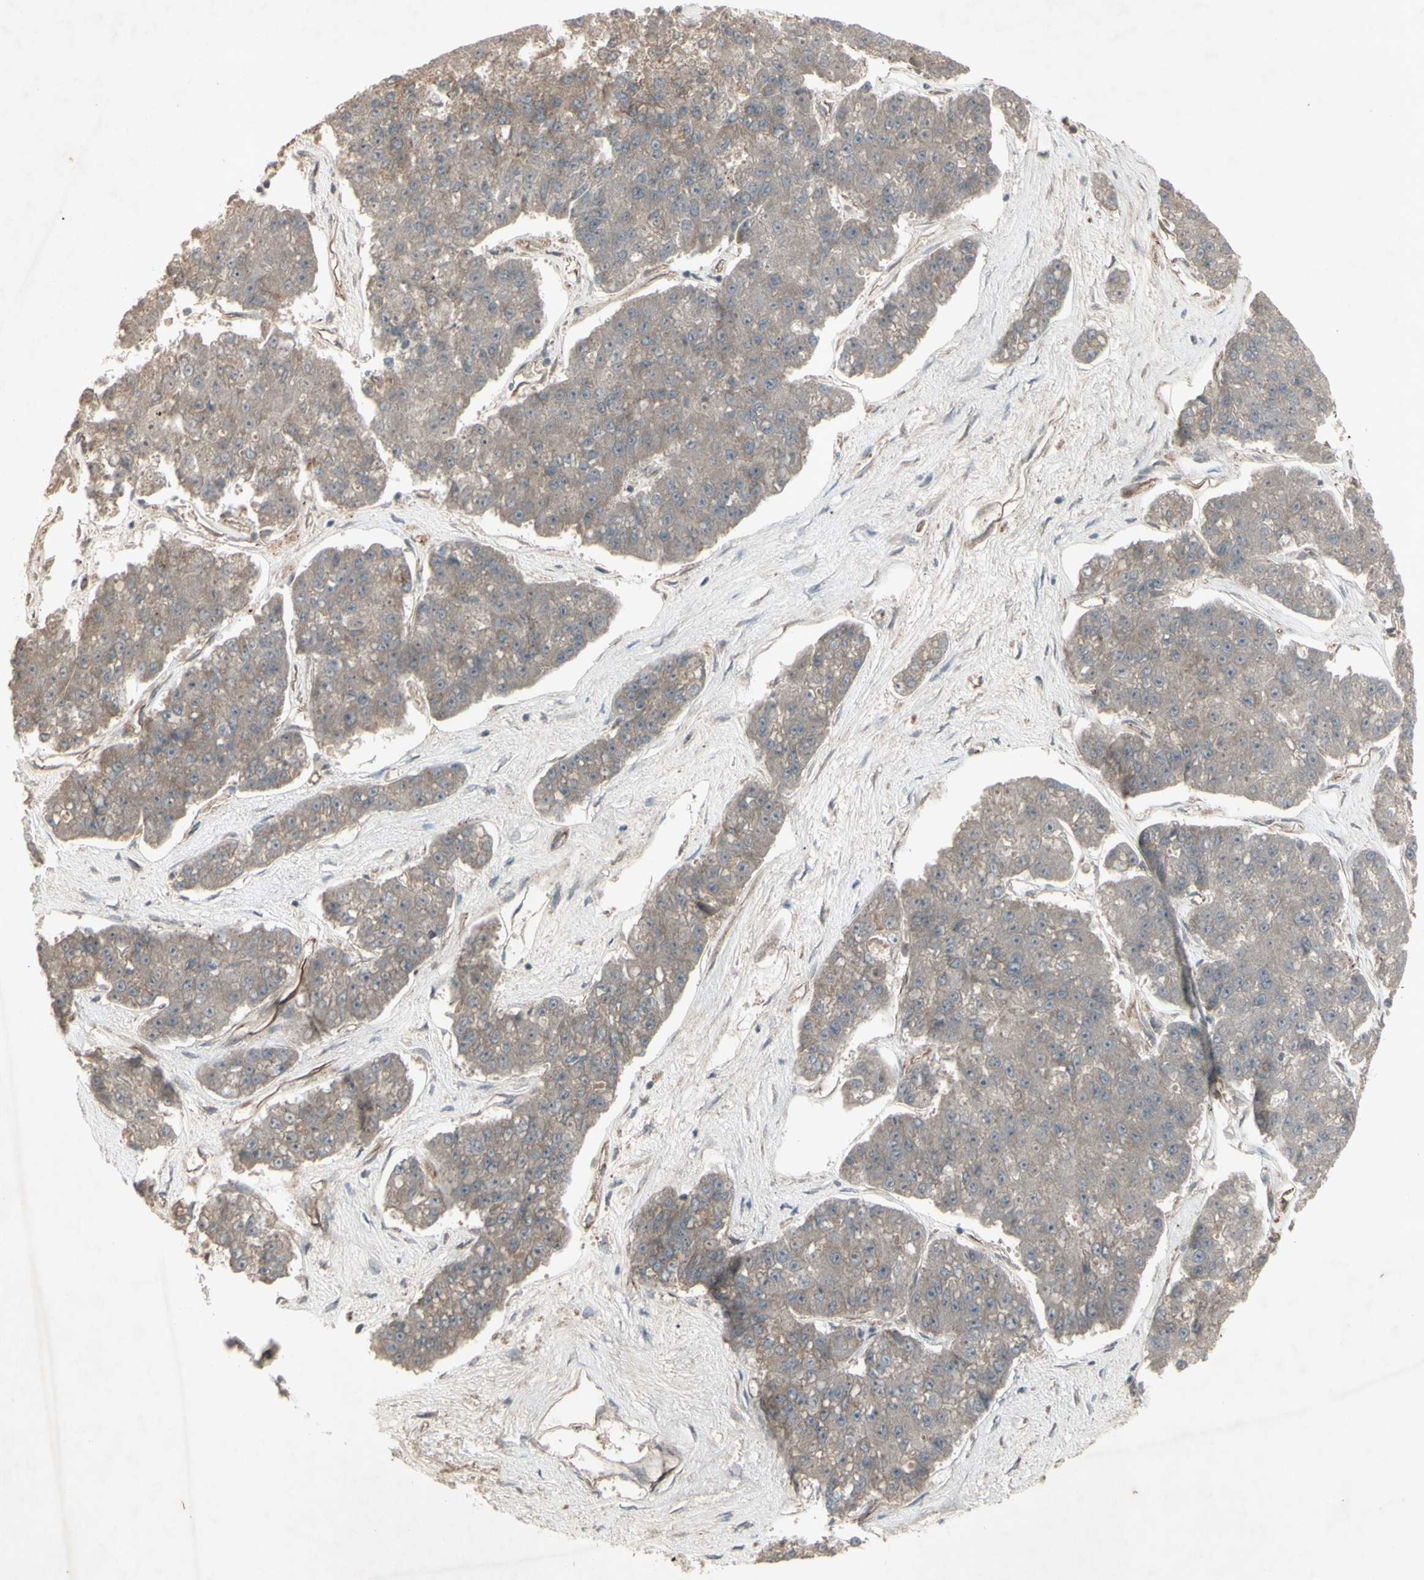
{"staining": {"intensity": "weak", "quantity": ">75%", "location": "cytoplasmic/membranous"}, "tissue": "pancreatic cancer", "cell_type": "Tumor cells", "image_type": "cancer", "snomed": [{"axis": "morphology", "description": "Adenocarcinoma, NOS"}, {"axis": "topography", "description": "Pancreas"}], "caption": "Brown immunohistochemical staining in human pancreatic adenocarcinoma exhibits weak cytoplasmic/membranous positivity in approximately >75% of tumor cells. (DAB = brown stain, brightfield microscopy at high magnification).", "gene": "JAG1", "patient": {"sex": "male", "age": 50}}